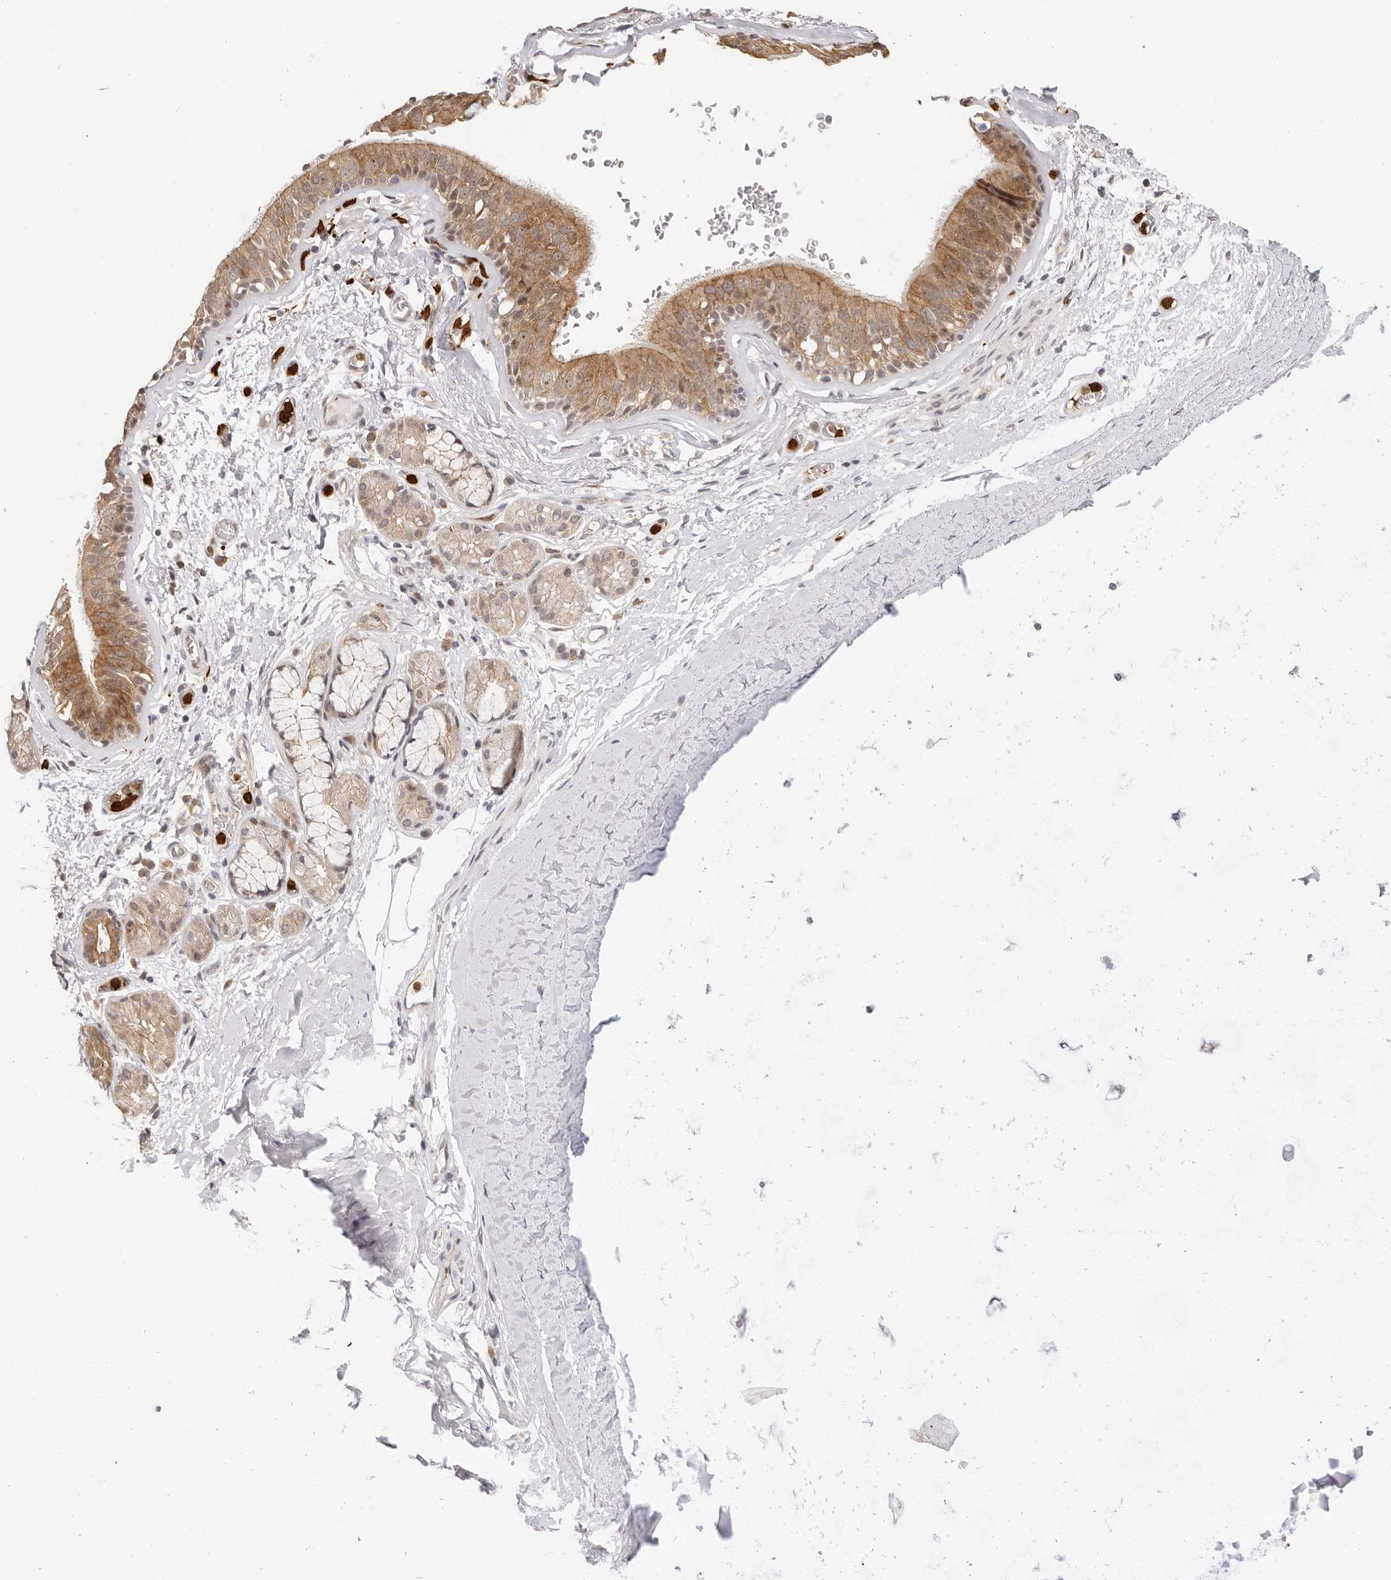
{"staining": {"intensity": "moderate", "quantity": ">75%", "location": "cytoplasmic/membranous"}, "tissue": "bronchus", "cell_type": "Respiratory epithelial cells", "image_type": "normal", "snomed": [{"axis": "morphology", "description": "Normal tissue, NOS"}, {"axis": "topography", "description": "Cartilage tissue"}], "caption": "Bronchus stained for a protein displays moderate cytoplasmic/membranous positivity in respiratory epithelial cells.", "gene": "AFDN", "patient": {"sex": "female", "age": 63}}